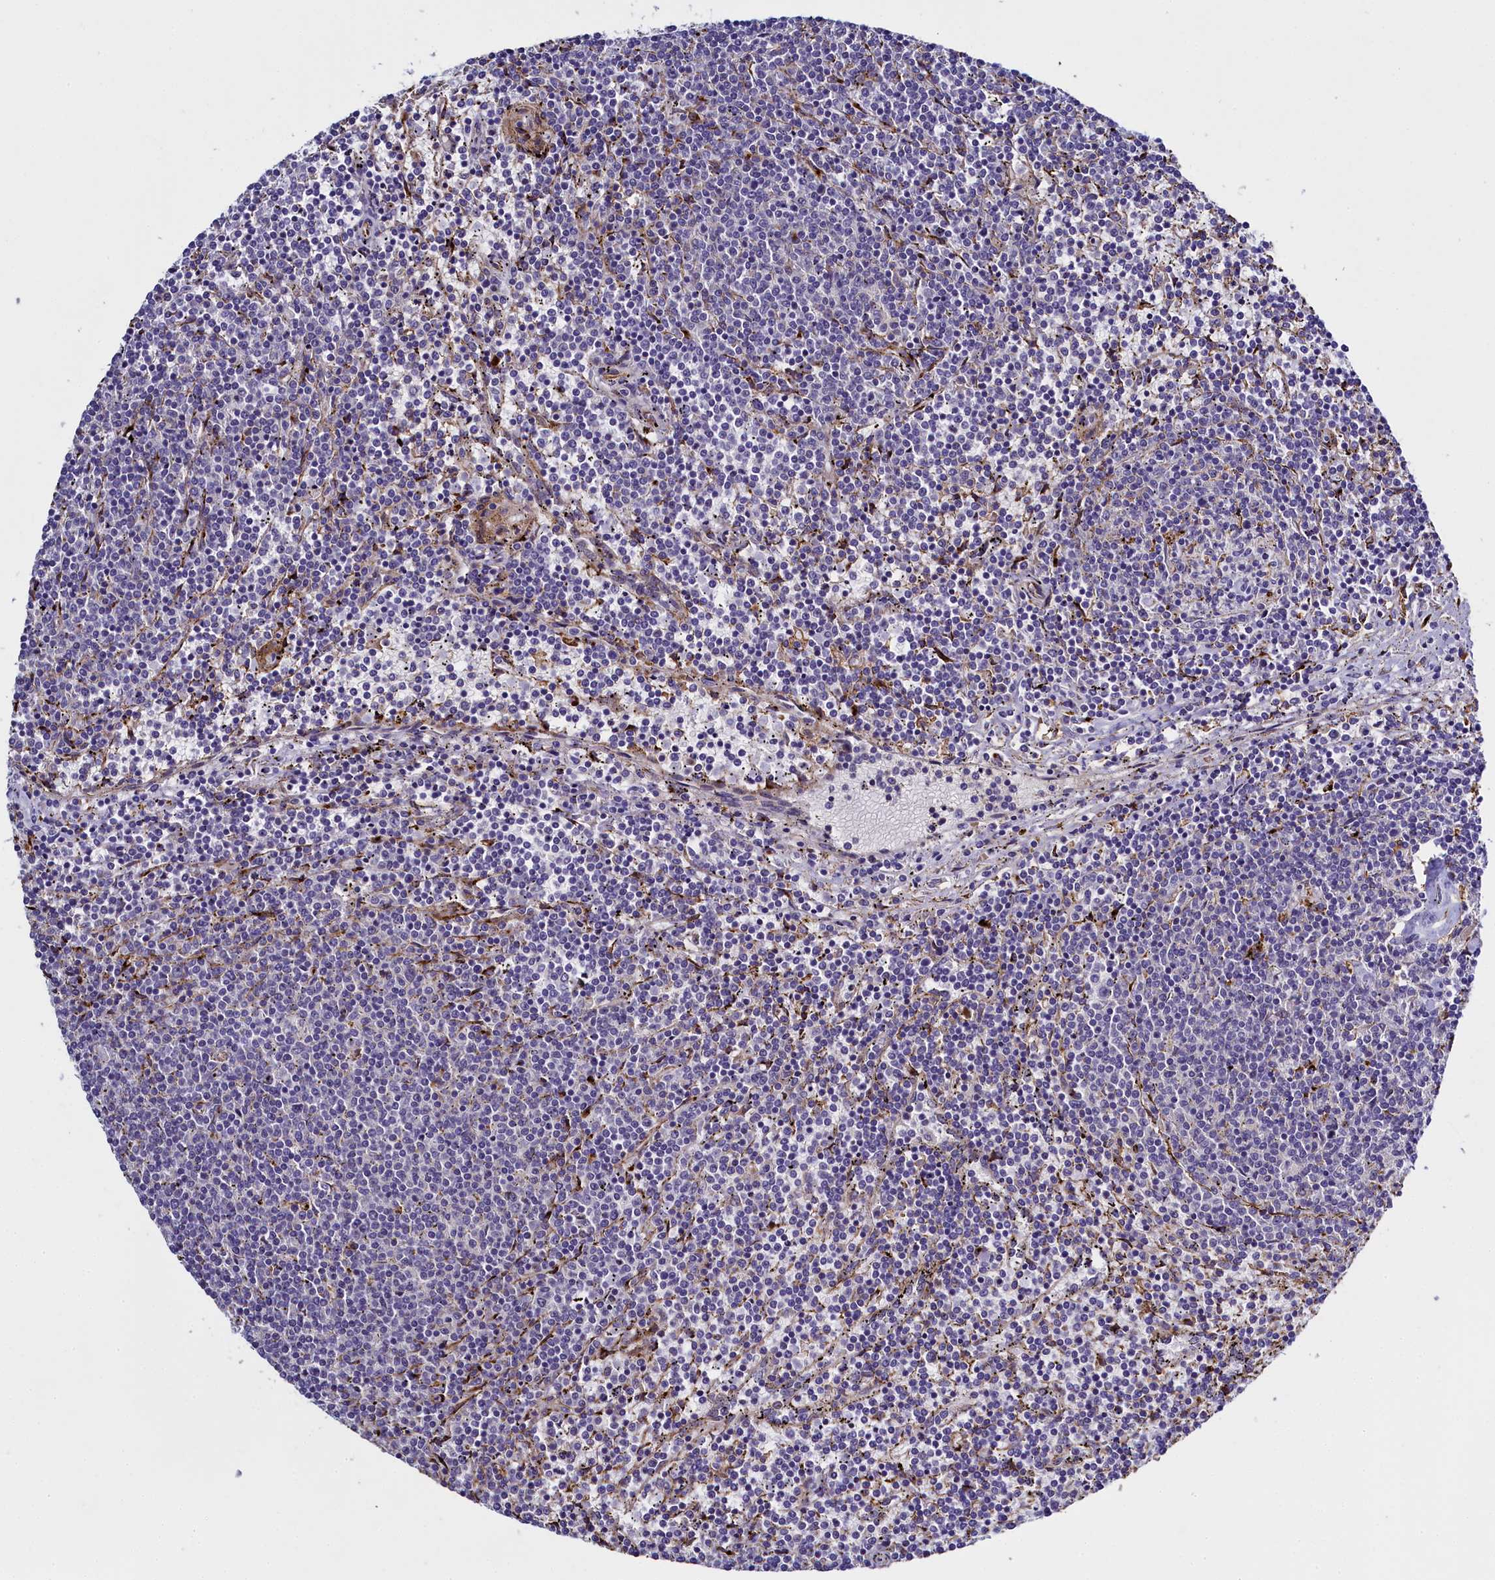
{"staining": {"intensity": "negative", "quantity": "none", "location": "none"}, "tissue": "lymphoma", "cell_type": "Tumor cells", "image_type": "cancer", "snomed": [{"axis": "morphology", "description": "Malignant lymphoma, non-Hodgkin's type, Low grade"}, {"axis": "topography", "description": "Spleen"}], "caption": "An image of human low-grade malignant lymphoma, non-Hodgkin's type is negative for staining in tumor cells.", "gene": "MRC2", "patient": {"sex": "female", "age": 50}}